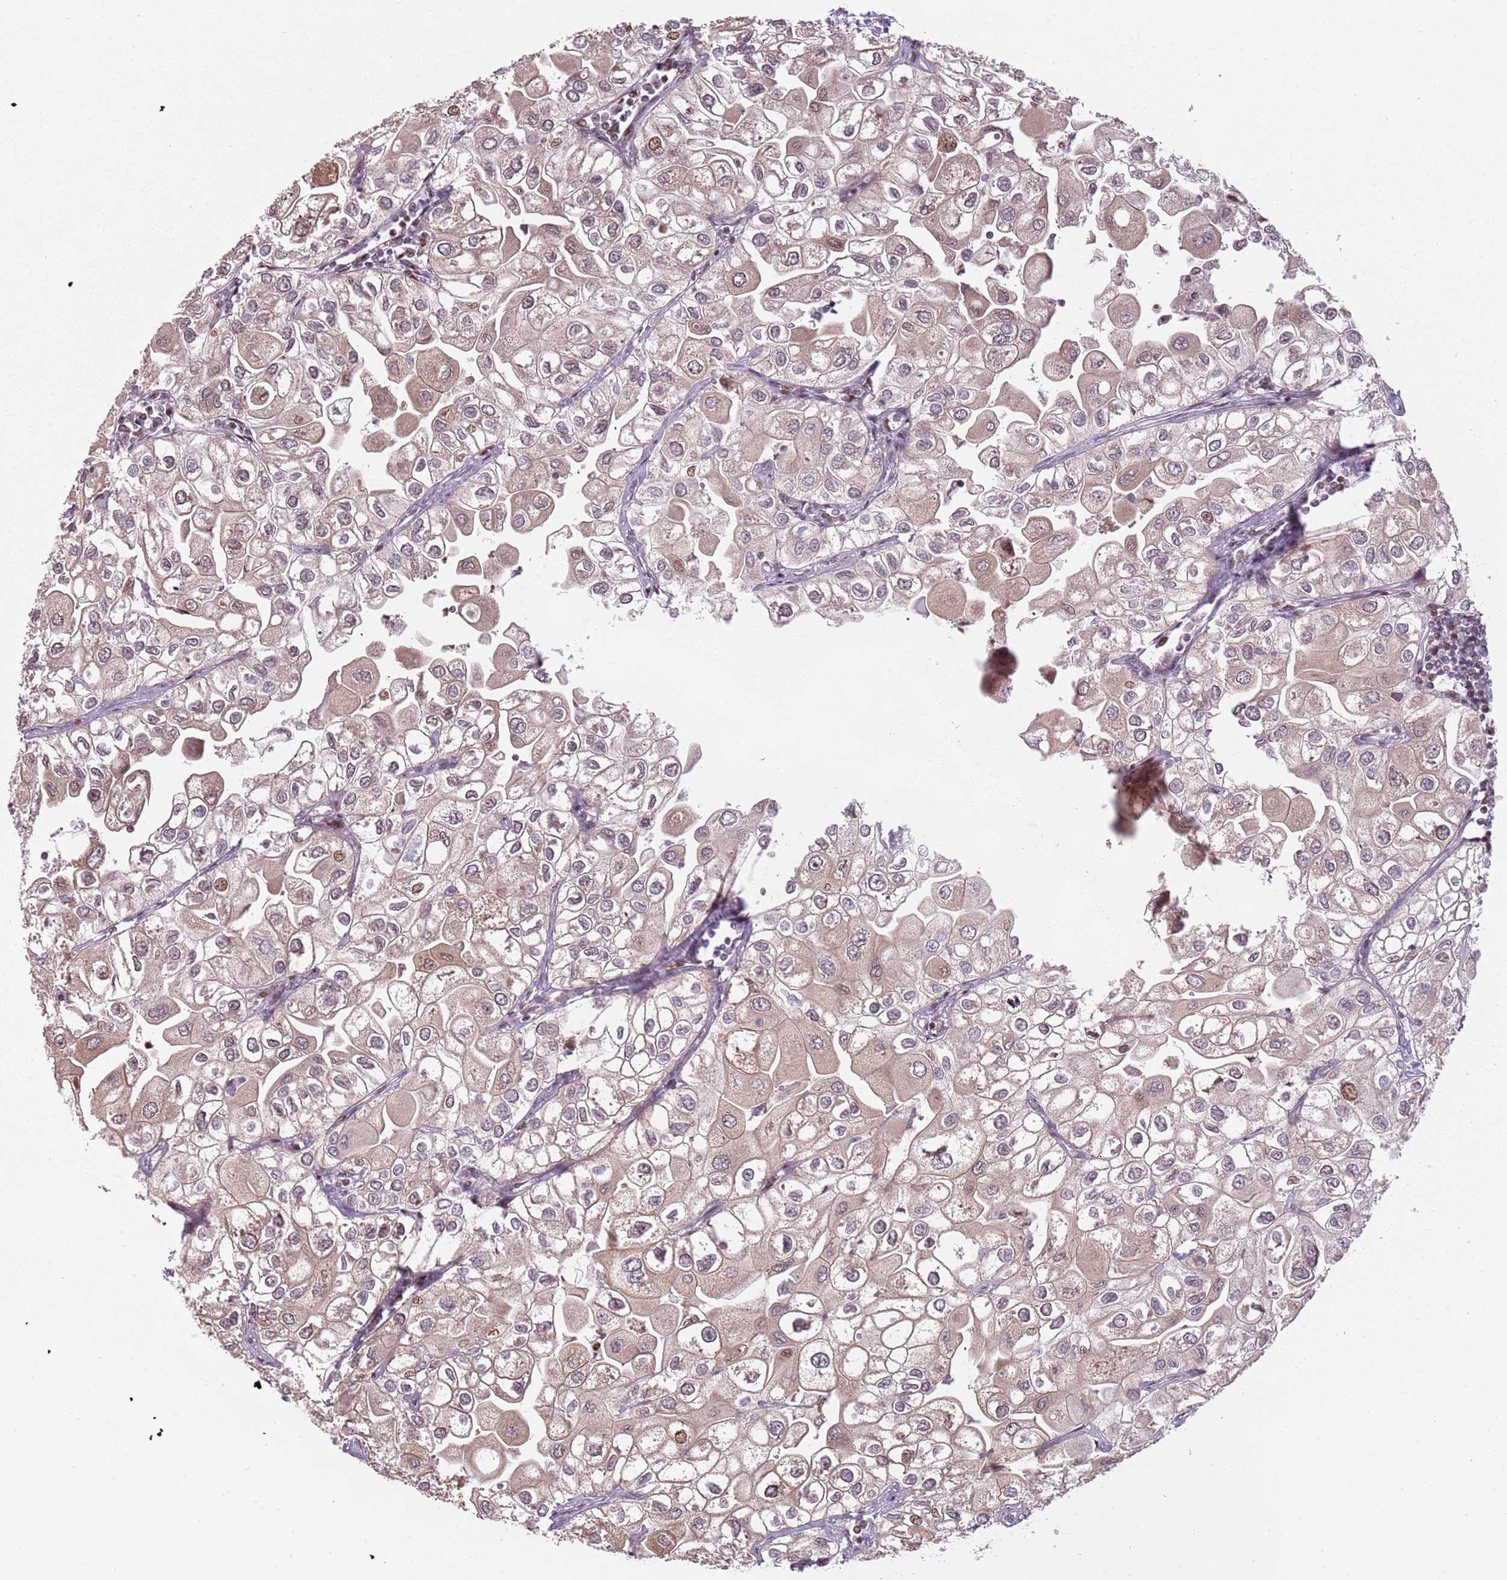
{"staining": {"intensity": "weak", "quantity": ">75%", "location": "cytoplasmic/membranous,nuclear"}, "tissue": "urothelial cancer", "cell_type": "Tumor cells", "image_type": "cancer", "snomed": [{"axis": "morphology", "description": "Urothelial carcinoma, High grade"}, {"axis": "topography", "description": "Urinary bladder"}], "caption": "About >75% of tumor cells in human urothelial carcinoma (high-grade) show weak cytoplasmic/membranous and nuclear protein expression as visualized by brown immunohistochemical staining.", "gene": "ADGRG1", "patient": {"sex": "male", "age": 64}}